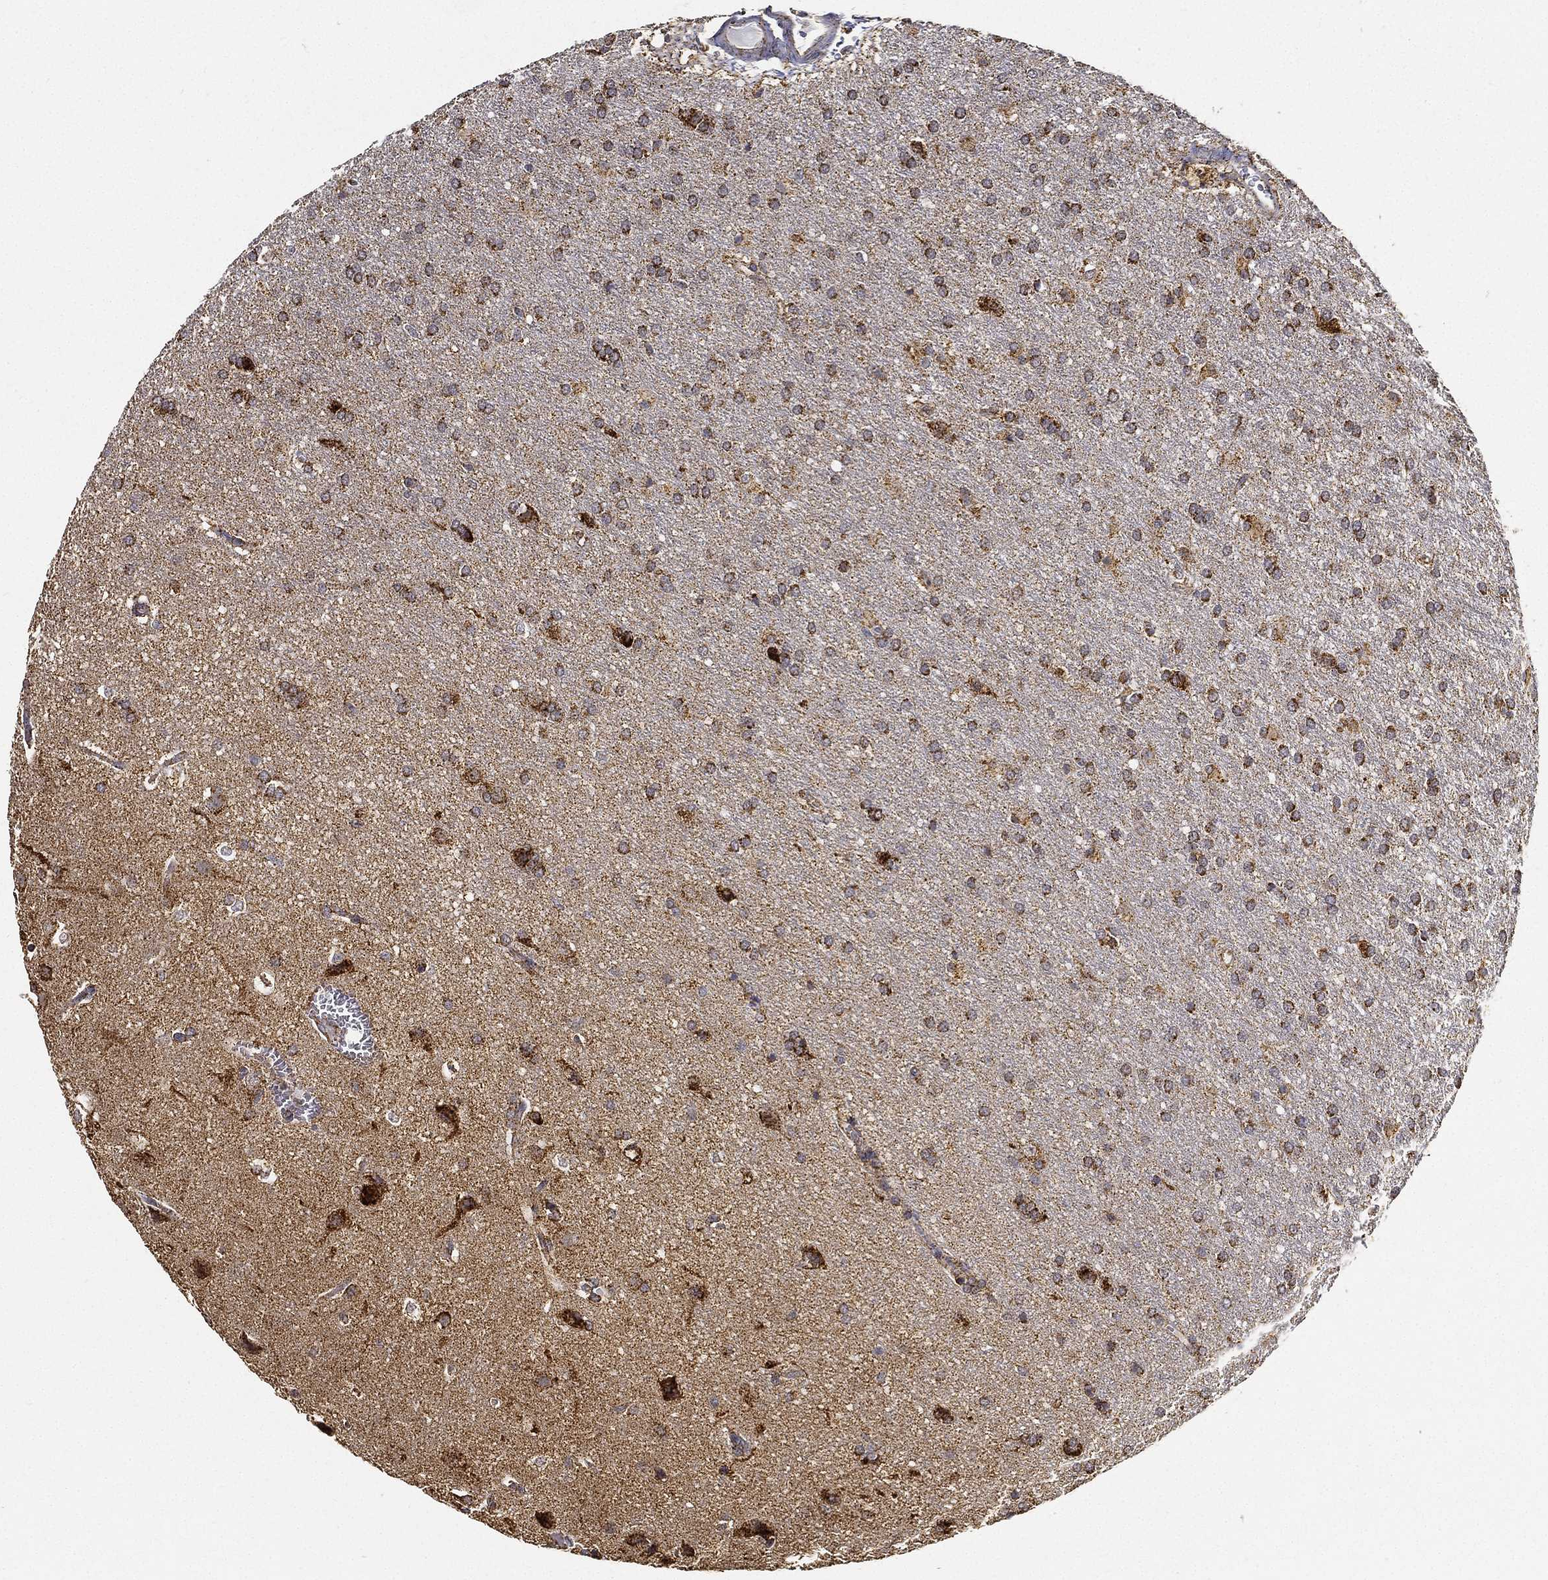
{"staining": {"intensity": "strong", "quantity": "25%-75%", "location": "cytoplasmic/membranous"}, "tissue": "glioma", "cell_type": "Tumor cells", "image_type": "cancer", "snomed": [{"axis": "morphology", "description": "Glioma, malignant, Low grade"}, {"axis": "topography", "description": "Brain"}], "caption": "This is a photomicrograph of IHC staining of glioma, which shows strong expression in the cytoplasmic/membranous of tumor cells.", "gene": "NDUFAB1", "patient": {"sex": "female", "age": 32}}